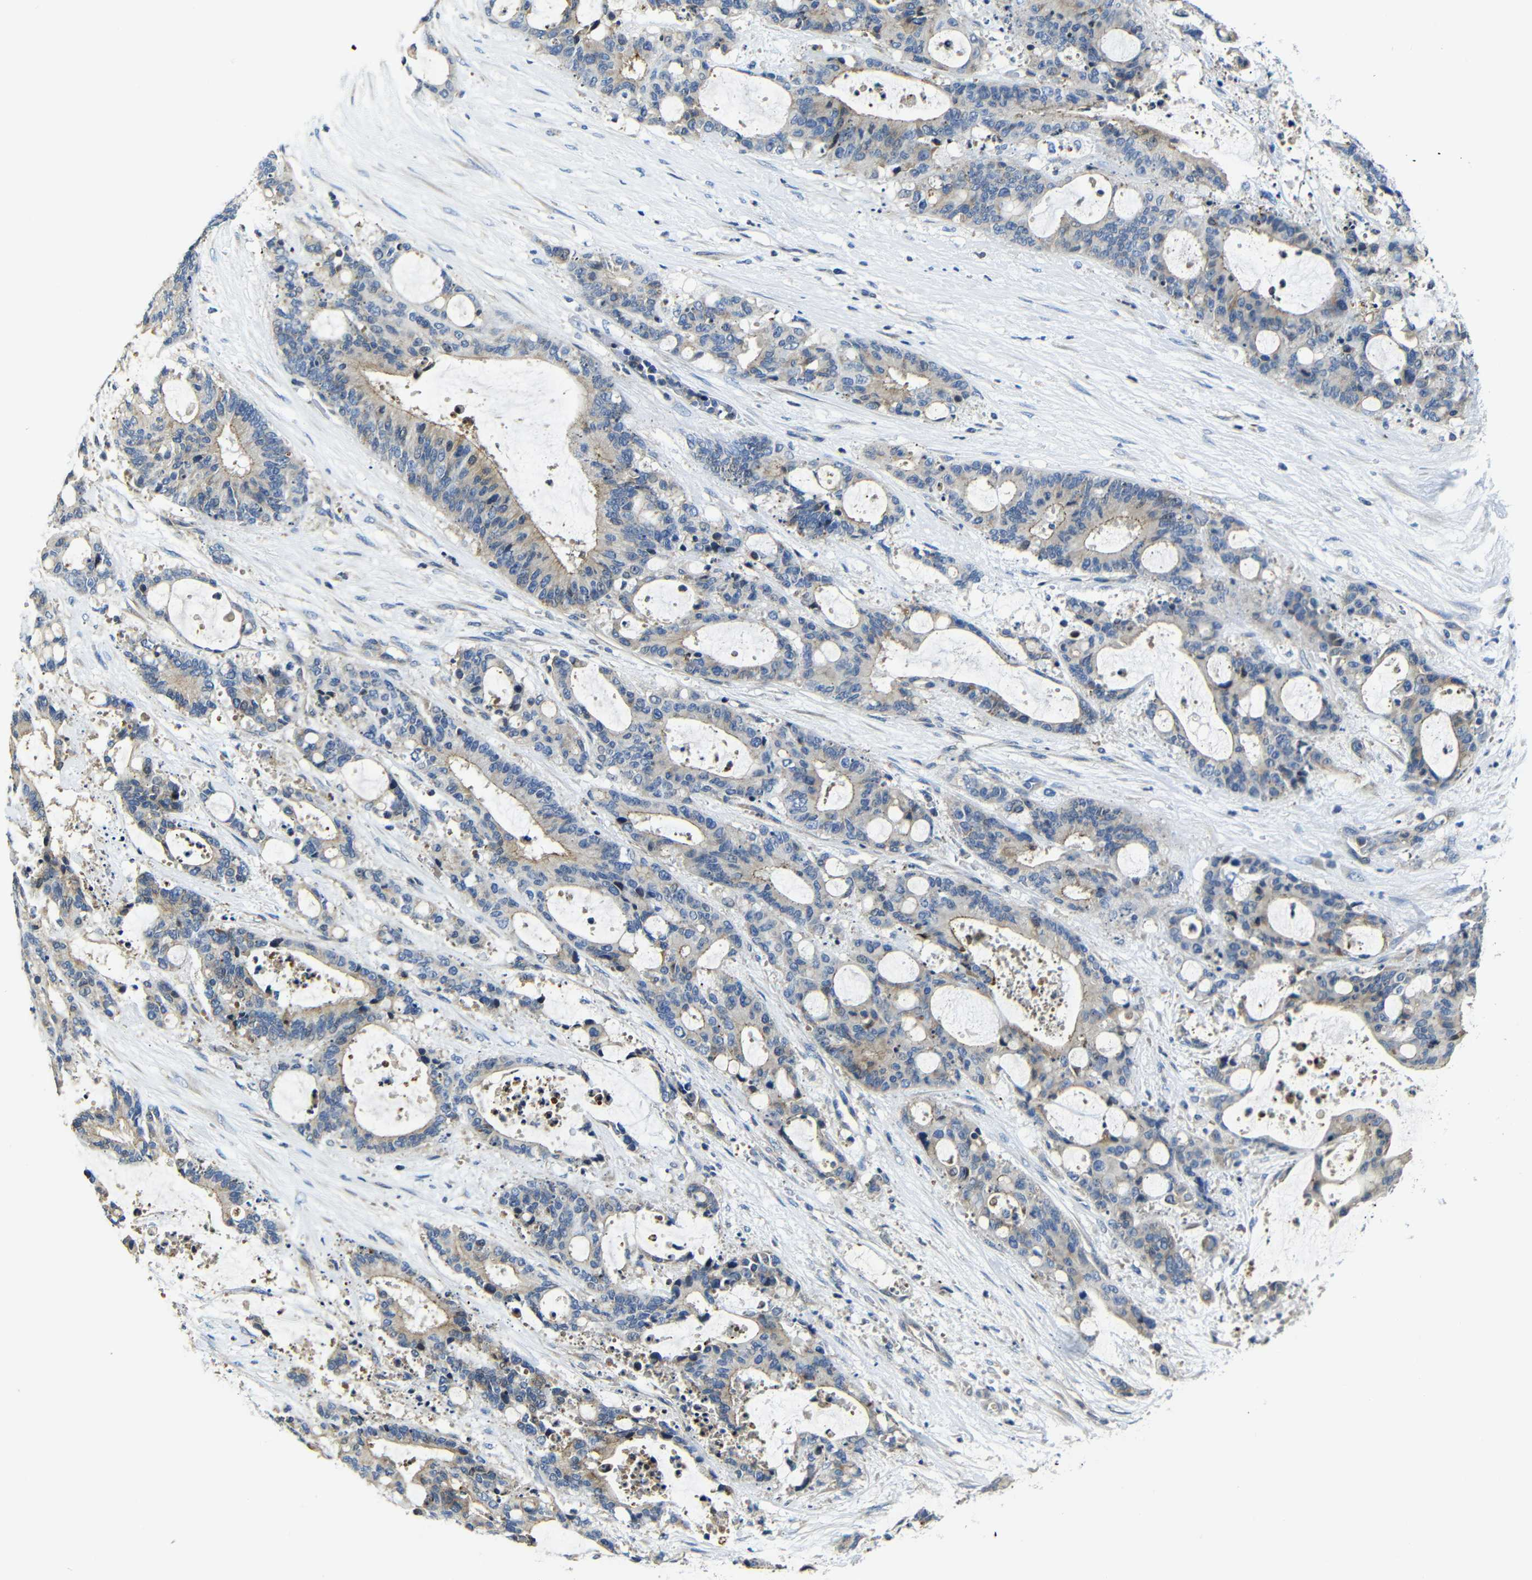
{"staining": {"intensity": "weak", "quantity": "25%-75%", "location": "cytoplasmic/membranous"}, "tissue": "liver cancer", "cell_type": "Tumor cells", "image_type": "cancer", "snomed": [{"axis": "morphology", "description": "Normal tissue, NOS"}, {"axis": "morphology", "description": "Cholangiocarcinoma"}, {"axis": "topography", "description": "Liver"}, {"axis": "topography", "description": "Peripheral nerve tissue"}], "caption": "Brown immunohistochemical staining in human liver cancer (cholangiocarcinoma) exhibits weak cytoplasmic/membranous staining in about 25%-75% of tumor cells. (Stains: DAB in brown, nuclei in blue, Microscopy: brightfield microscopy at high magnification).", "gene": "AFDN", "patient": {"sex": "female", "age": 73}}